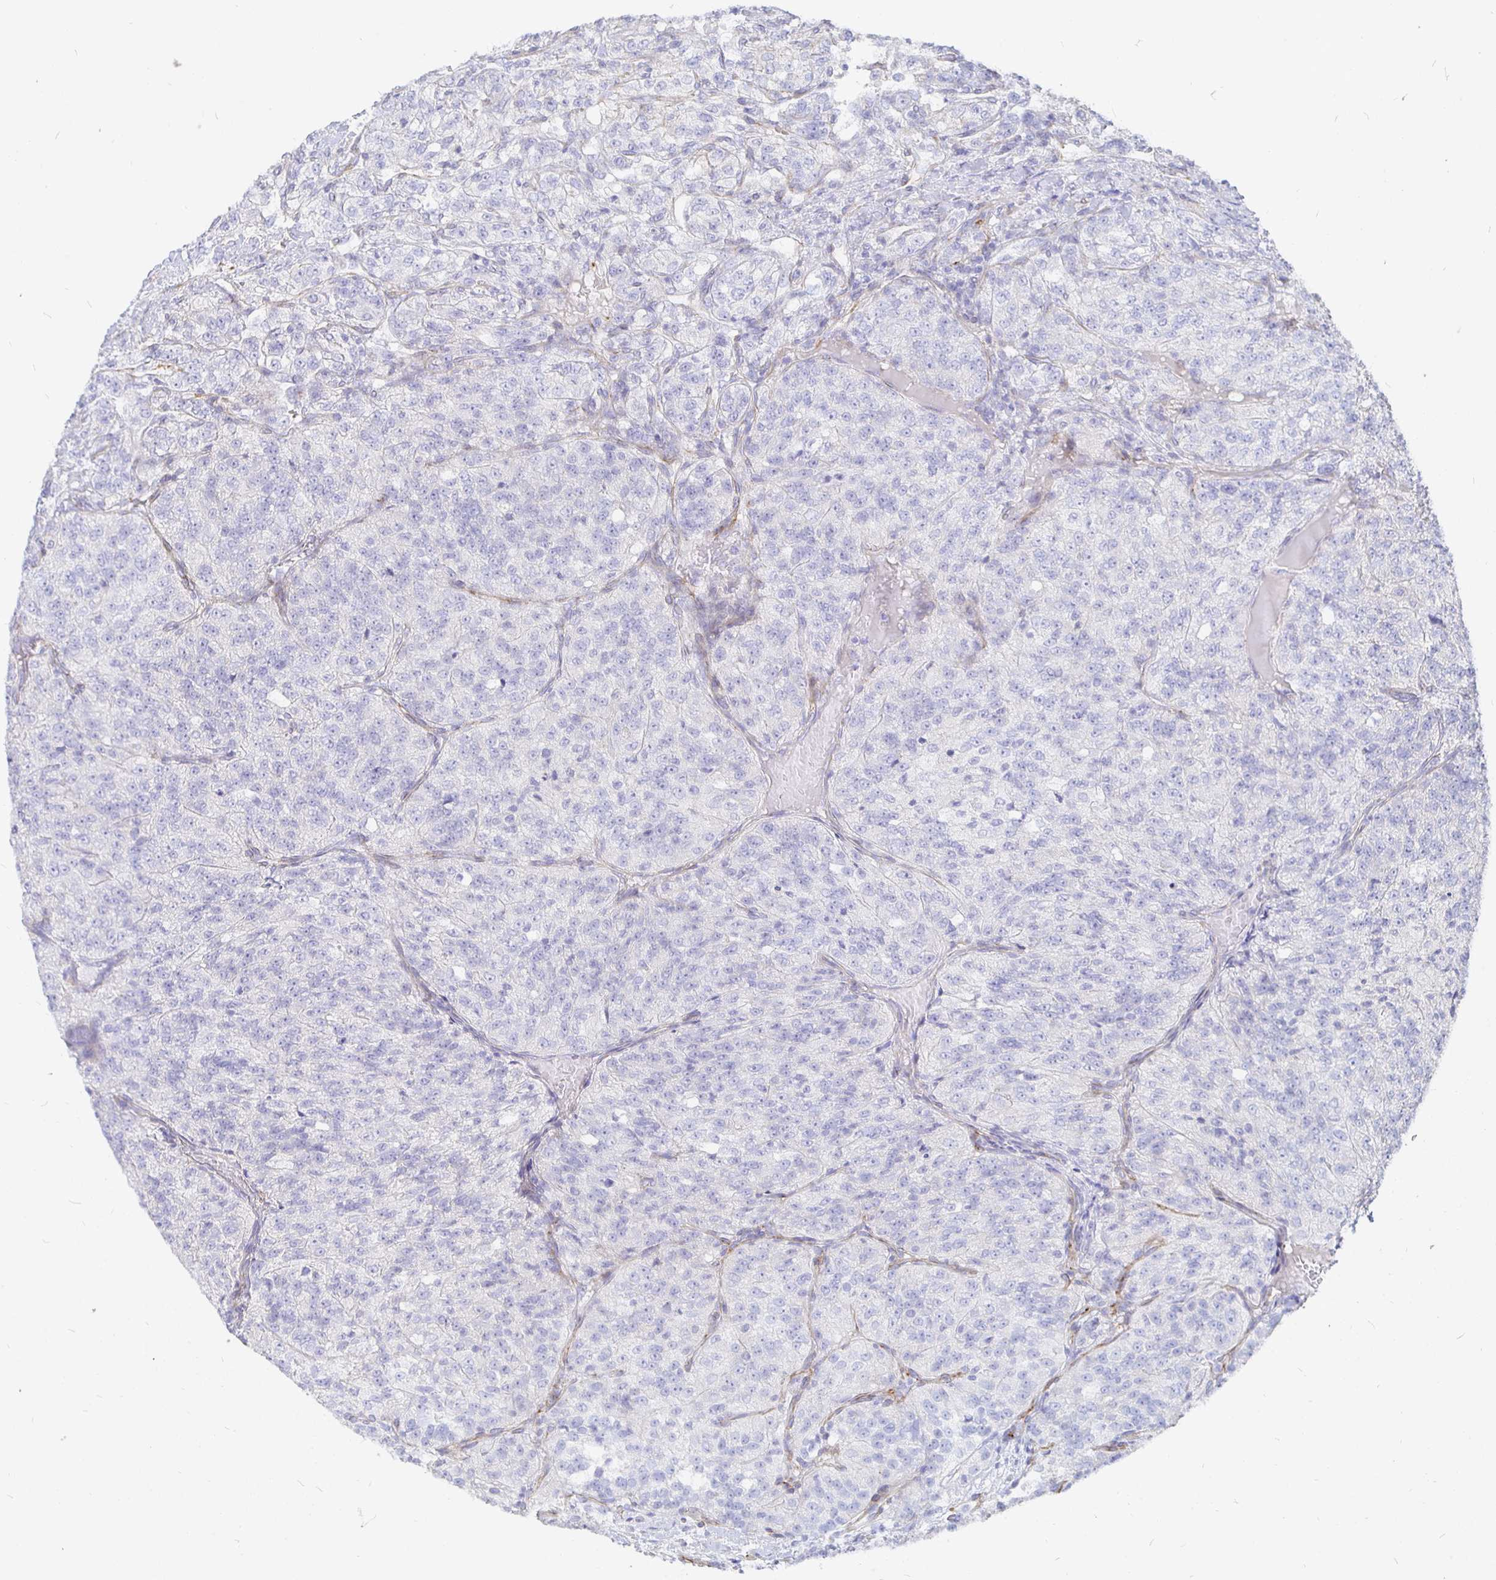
{"staining": {"intensity": "negative", "quantity": "none", "location": "none"}, "tissue": "renal cancer", "cell_type": "Tumor cells", "image_type": "cancer", "snomed": [{"axis": "morphology", "description": "Adenocarcinoma, NOS"}, {"axis": "topography", "description": "Kidney"}], "caption": "Adenocarcinoma (renal) was stained to show a protein in brown. There is no significant expression in tumor cells.", "gene": "COX16", "patient": {"sex": "female", "age": 63}}